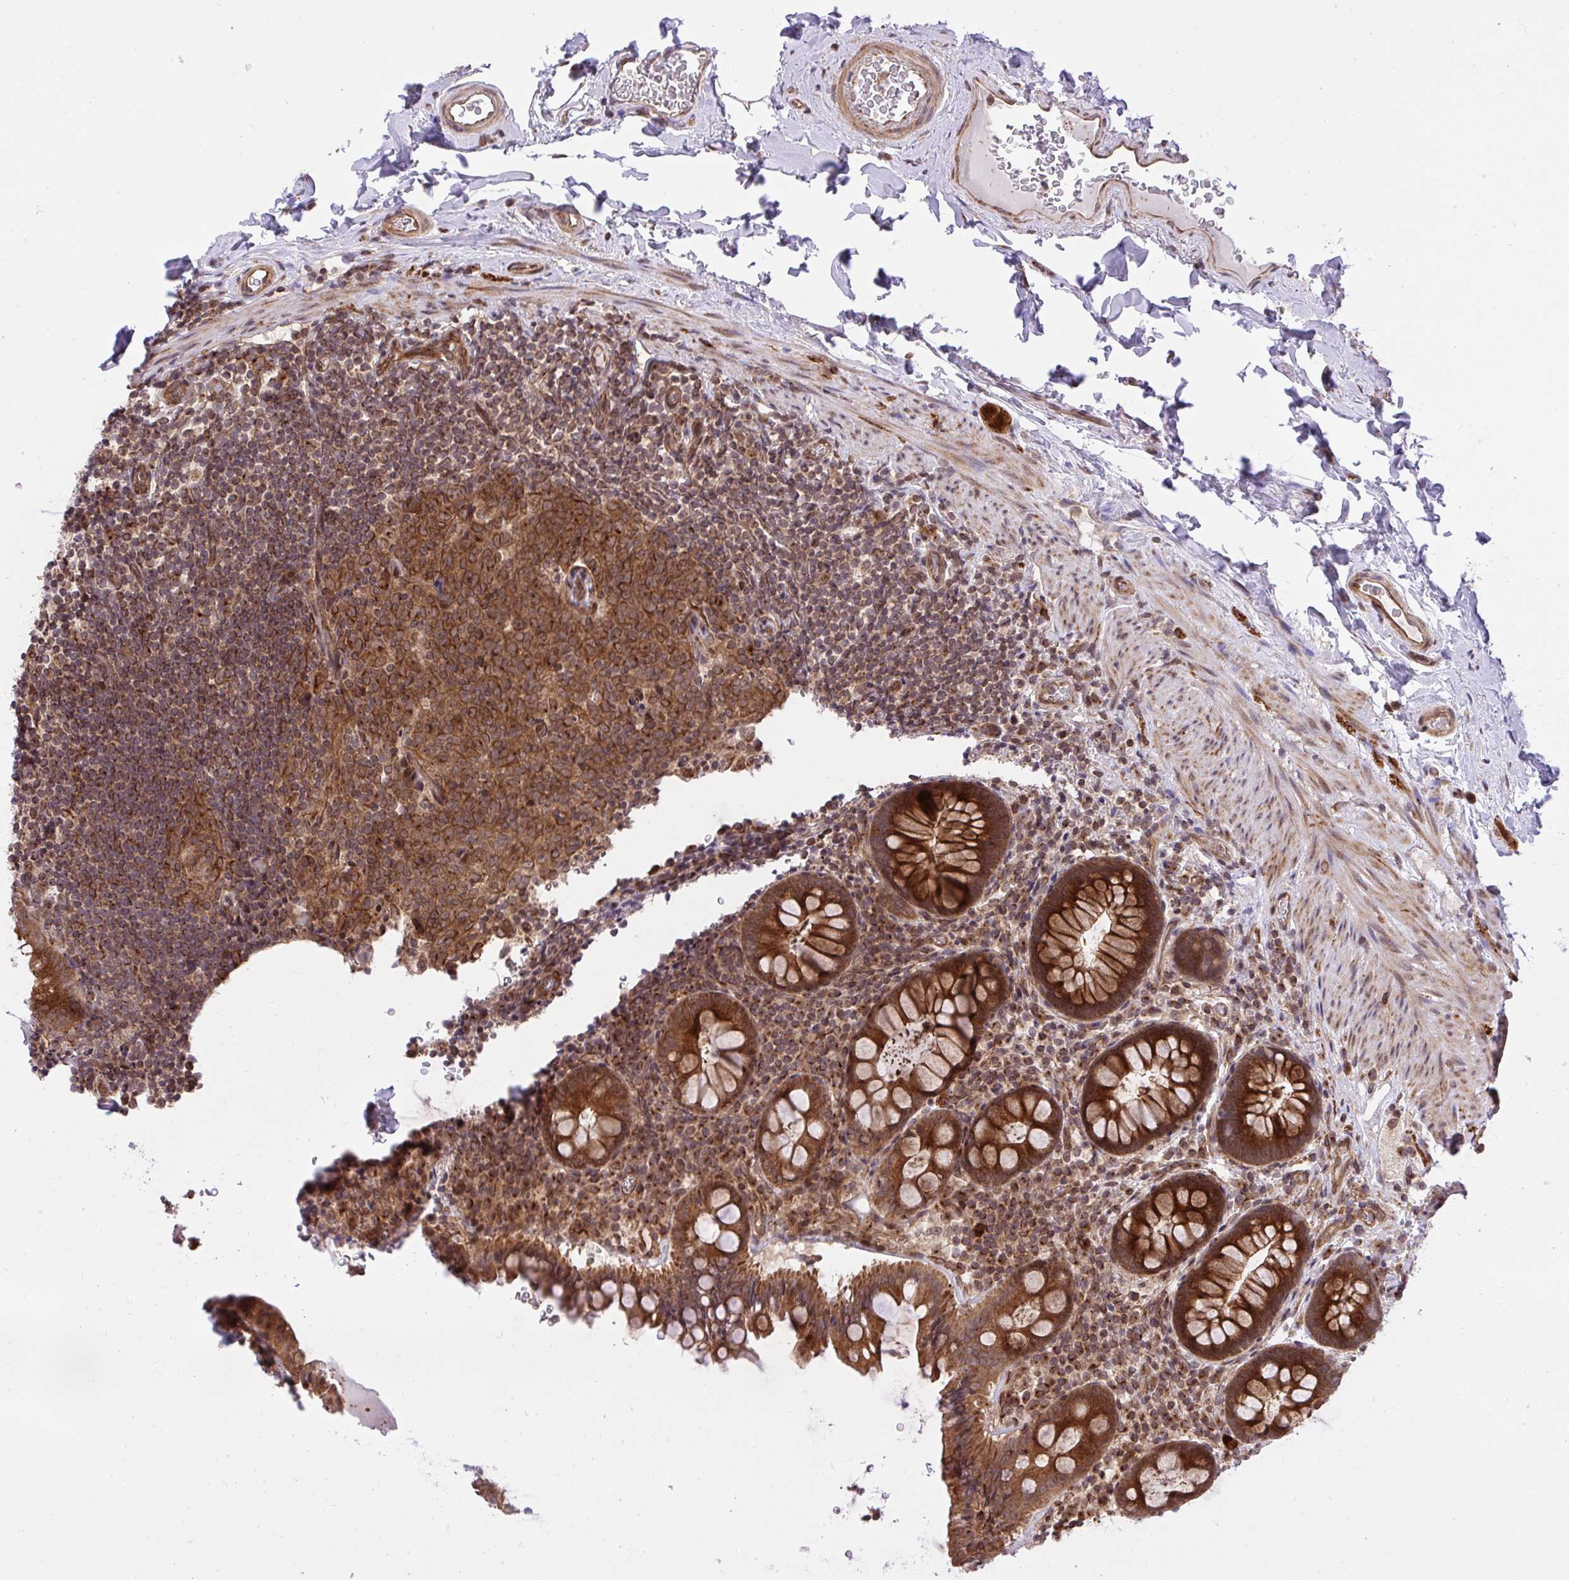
{"staining": {"intensity": "strong", "quantity": ">75%", "location": "cytoplasmic/membranous"}, "tissue": "rectum", "cell_type": "Glandular cells", "image_type": "normal", "snomed": [{"axis": "morphology", "description": "Normal tissue, NOS"}, {"axis": "topography", "description": "Rectum"}, {"axis": "topography", "description": "Peripheral nerve tissue"}], "caption": "Rectum stained for a protein (brown) shows strong cytoplasmic/membranous positive staining in about >75% of glandular cells.", "gene": "ERI1", "patient": {"sex": "female", "age": 69}}